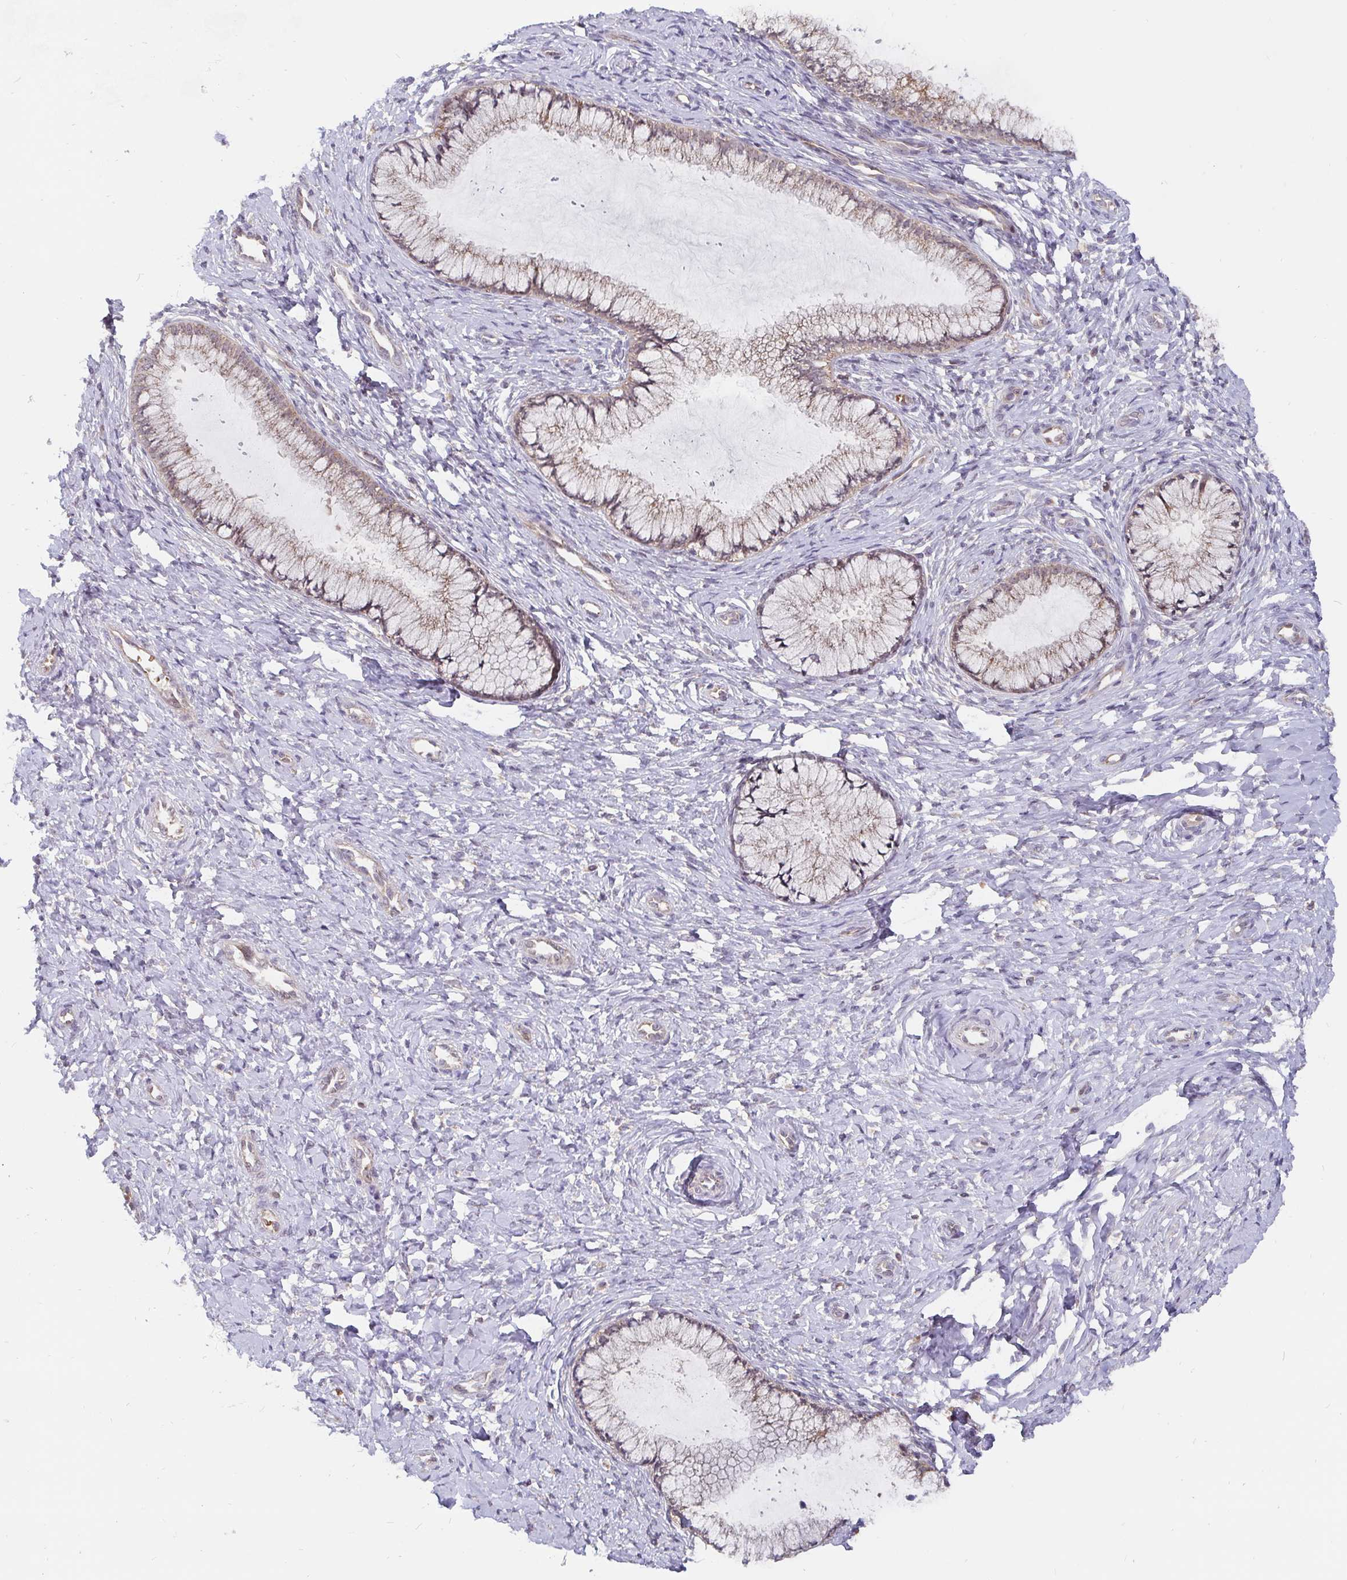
{"staining": {"intensity": "weak", "quantity": ">75%", "location": "cytoplasmic/membranous"}, "tissue": "cervix", "cell_type": "Glandular cells", "image_type": "normal", "snomed": [{"axis": "morphology", "description": "Normal tissue, NOS"}, {"axis": "topography", "description": "Cervix"}], "caption": "Protein staining demonstrates weak cytoplasmic/membranous positivity in approximately >75% of glandular cells in unremarkable cervix. Nuclei are stained in blue.", "gene": "PDF", "patient": {"sex": "female", "age": 37}}